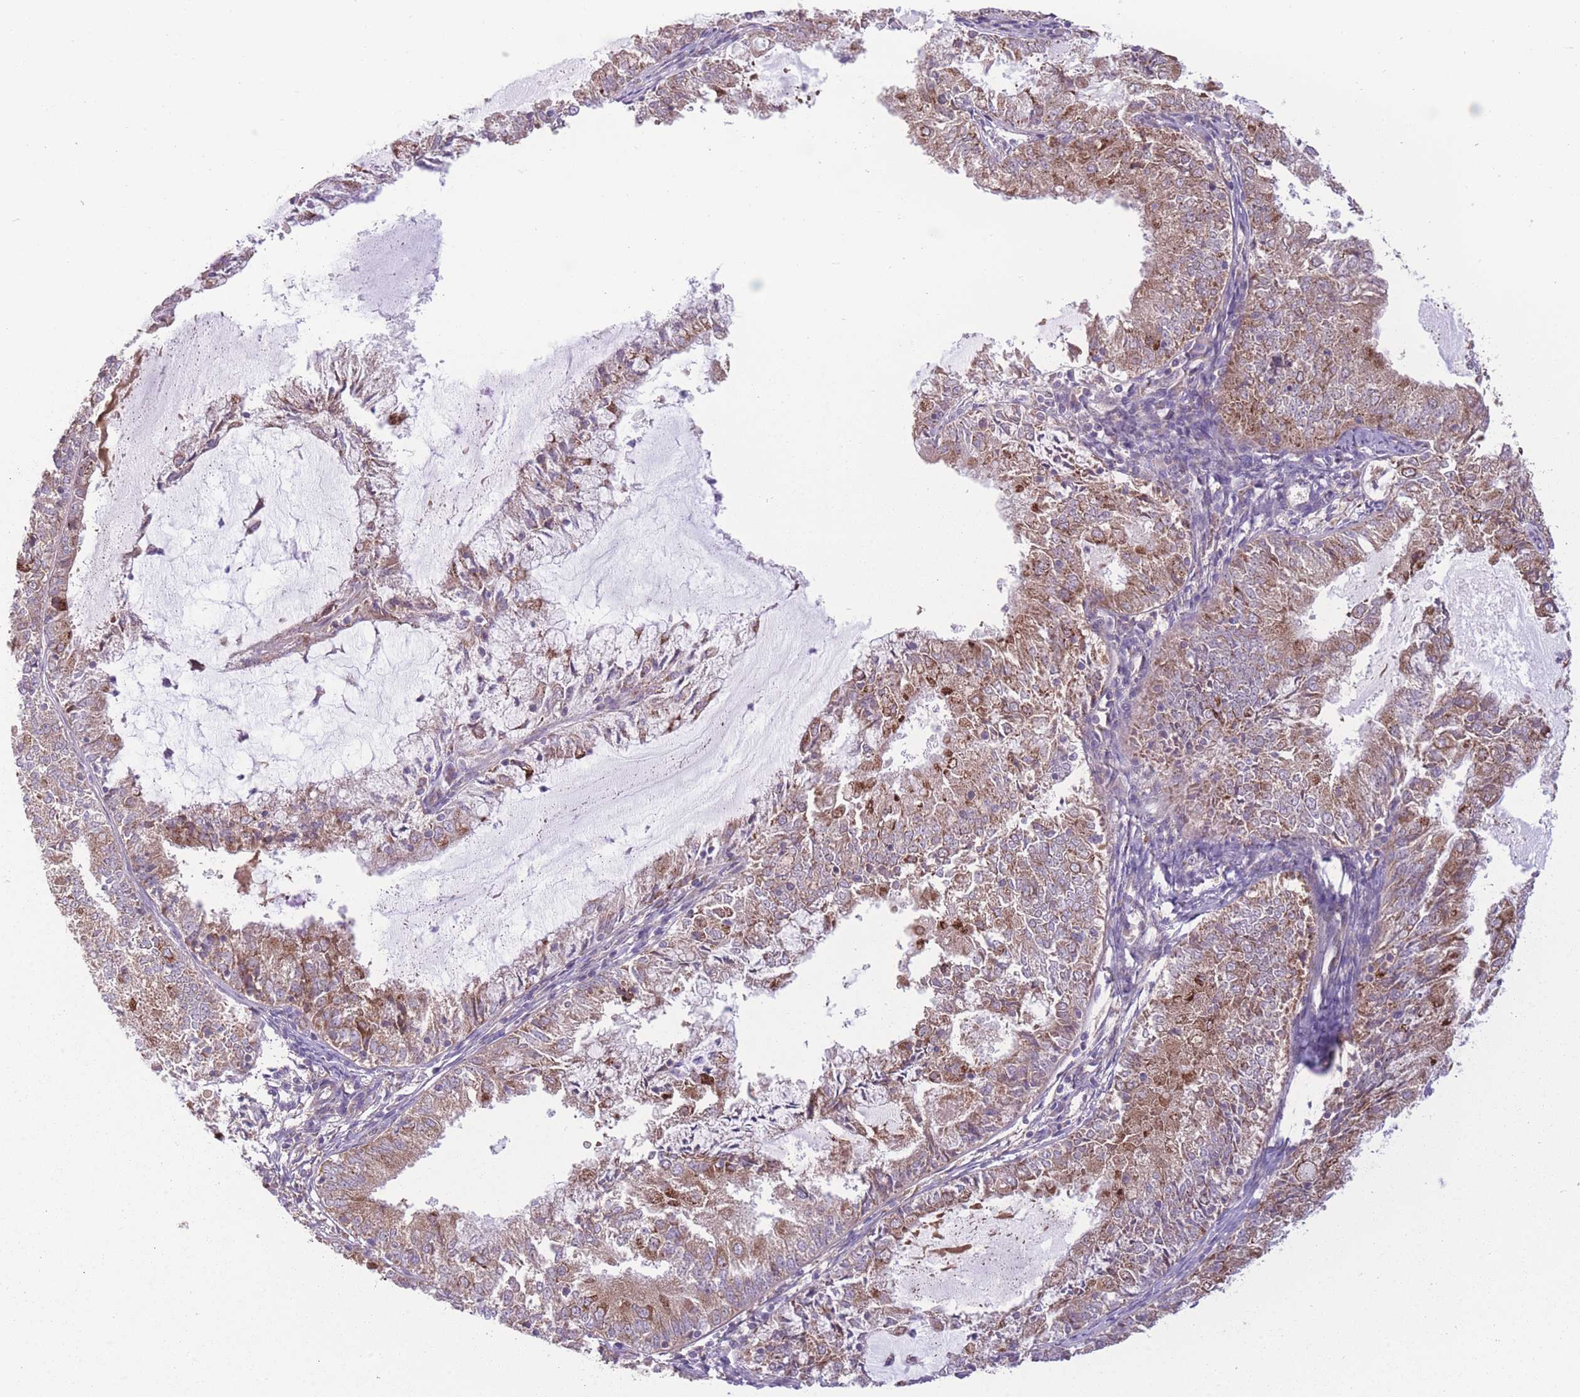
{"staining": {"intensity": "moderate", "quantity": ">75%", "location": "cytoplasmic/membranous"}, "tissue": "endometrial cancer", "cell_type": "Tumor cells", "image_type": "cancer", "snomed": [{"axis": "morphology", "description": "Adenocarcinoma, NOS"}, {"axis": "topography", "description": "Endometrium"}], "caption": "Immunohistochemical staining of human endometrial cancer (adenocarcinoma) displays medium levels of moderate cytoplasmic/membranous staining in approximately >75% of tumor cells.", "gene": "CCT6B", "patient": {"sex": "female", "age": 57}}